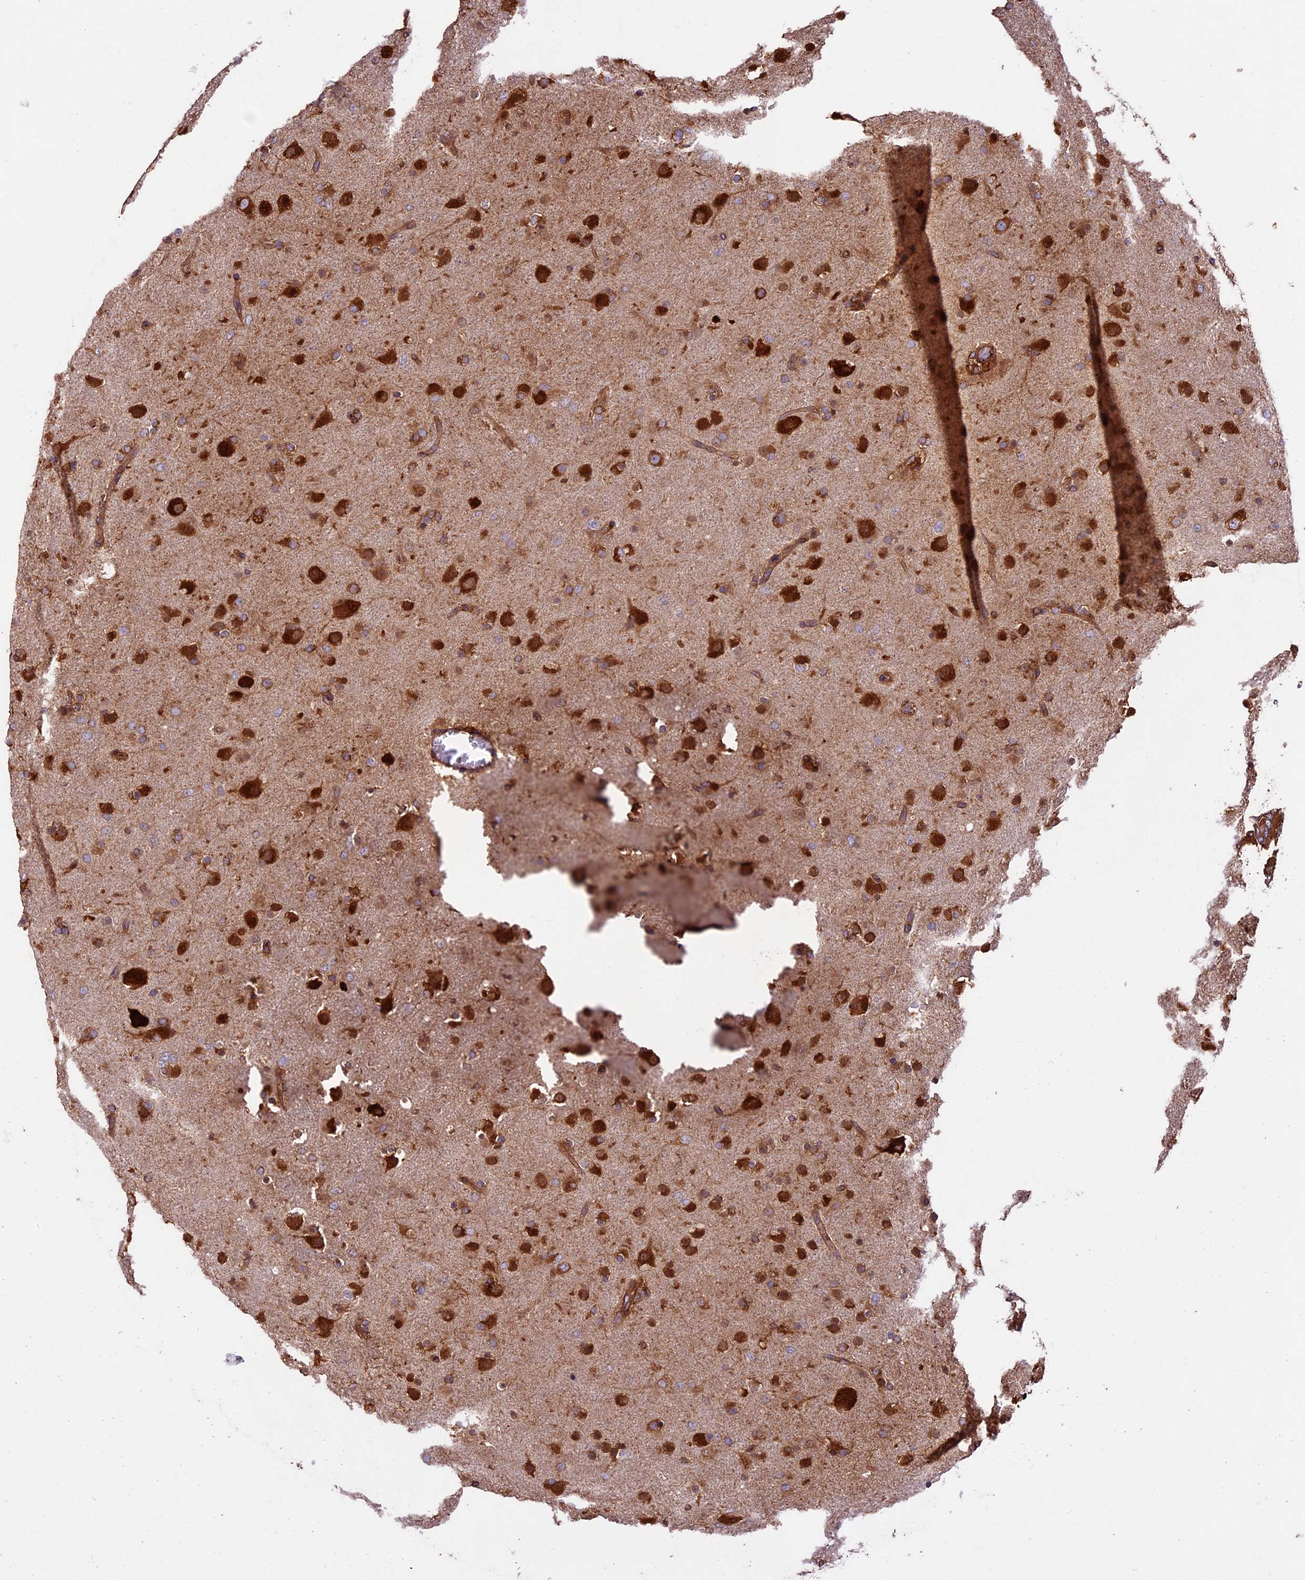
{"staining": {"intensity": "strong", "quantity": ">75%", "location": "cytoplasmic/membranous"}, "tissue": "glioma", "cell_type": "Tumor cells", "image_type": "cancer", "snomed": [{"axis": "morphology", "description": "Glioma, malignant, Low grade"}, {"axis": "topography", "description": "Brain"}], "caption": "The image displays a brown stain indicating the presence of a protein in the cytoplasmic/membranous of tumor cells in low-grade glioma (malignant).", "gene": "KARS1", "patient": {"sex": "male", "age": 65}}